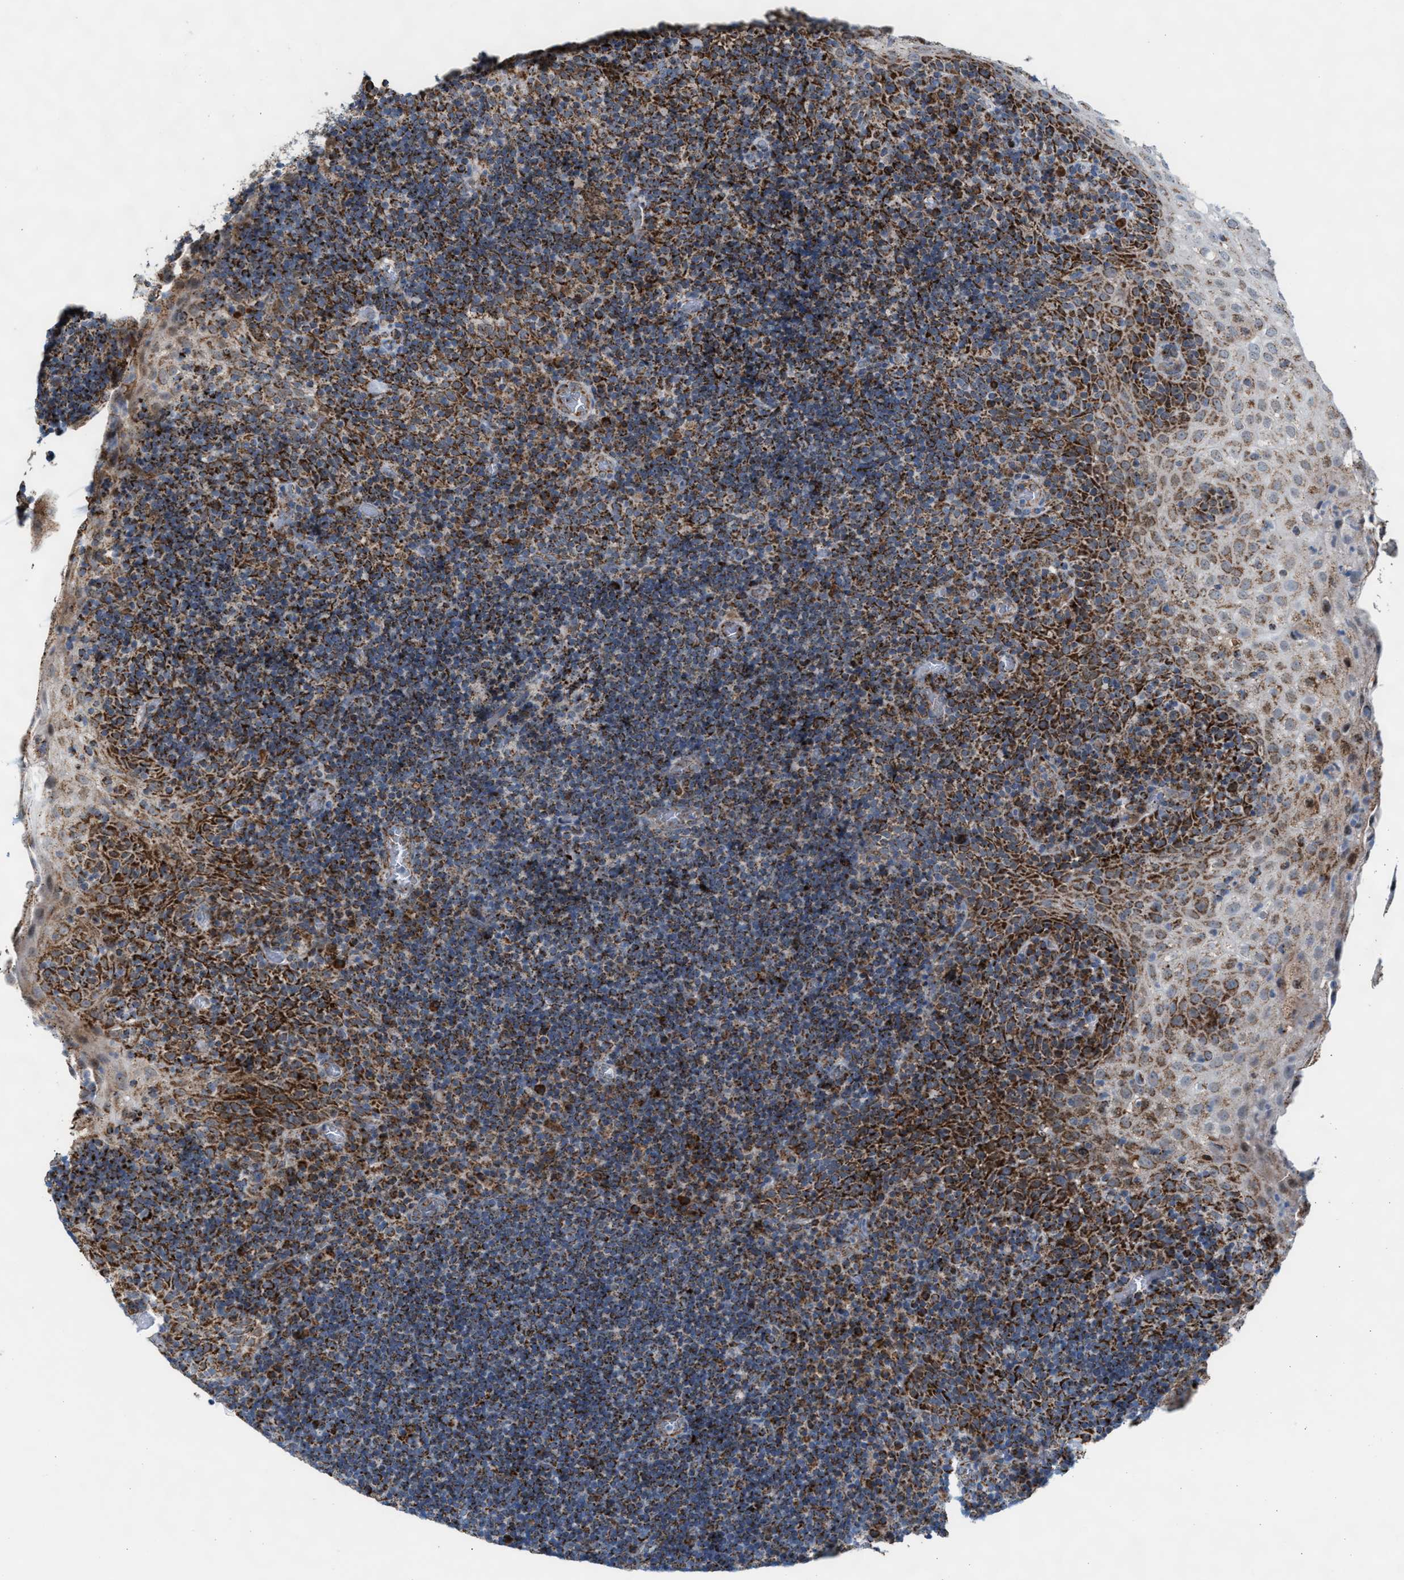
{"staining": {"intensity": "strong", "quantity": ">75%", "location": "cytoplasmic/membranous"}, "tissue": "tonsil", "cell_type": "Germinal center cells", "image_type": "normal", "snomed": [{"axis": "morphology", "description": "Normal tissue, NOS"}, {"axis": "topography", "description": "Tonsil"}], "caption": "DAB (3,3'-diaminobenzidine) immunohistochemical staining of unremarkable human tonsil demonstrates strong cytoplasmic/membranous protein staining in about >75% of germinal center cells. (DAB IHC, brown staining for protein, blue staining for nuclei).", "gene": "PMPCA", "patient": {"sex": "male", "age": 37}}